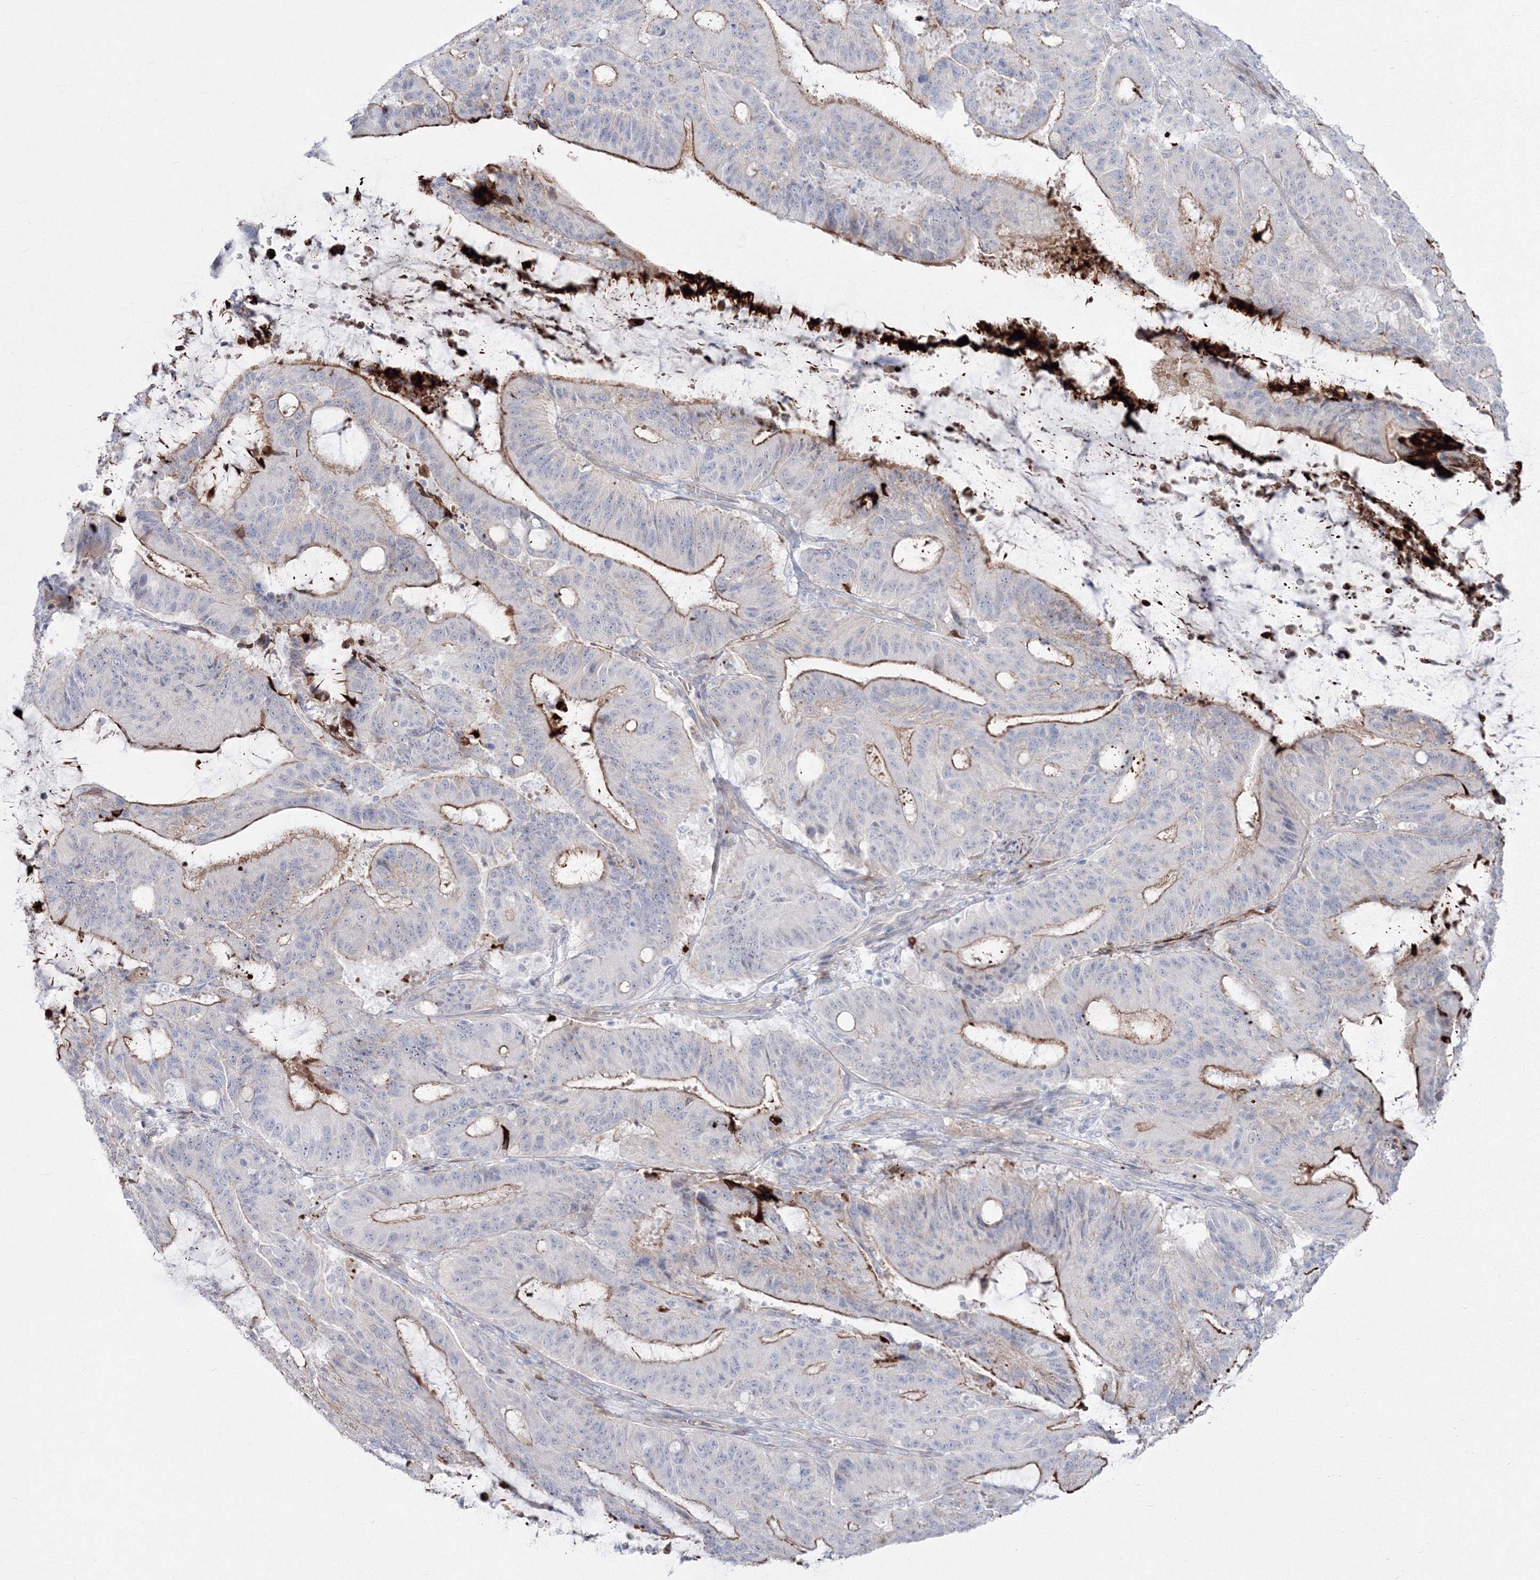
{"staining": {"intensity": "moderate", "quantity": "25%-75%", "location": "cytoplasmic/membranous"}, "tissue": "liver cancer", "cell_type": "Tumor cells", "image_type": "cancer", "snomed": [{"axis": "morphology", "description": "Normal tissue, NOS"}, {"axis": "morphology", "description": "Cholangiocarcinoma"}, {"axis": "topography", "description": "Liver"}, {"axis": "topography", "description": "Peripheral nerve tissue"}], "caption": "An IHC micrograph of tumor tissue is shown. Protein staining in brown shows moderate cytoplasmic/membranous positivity in liver cholangiocarcinoma within tumor cells.", "gene": "HYAL2", "patient": {"sex": "female", "age": 73}}